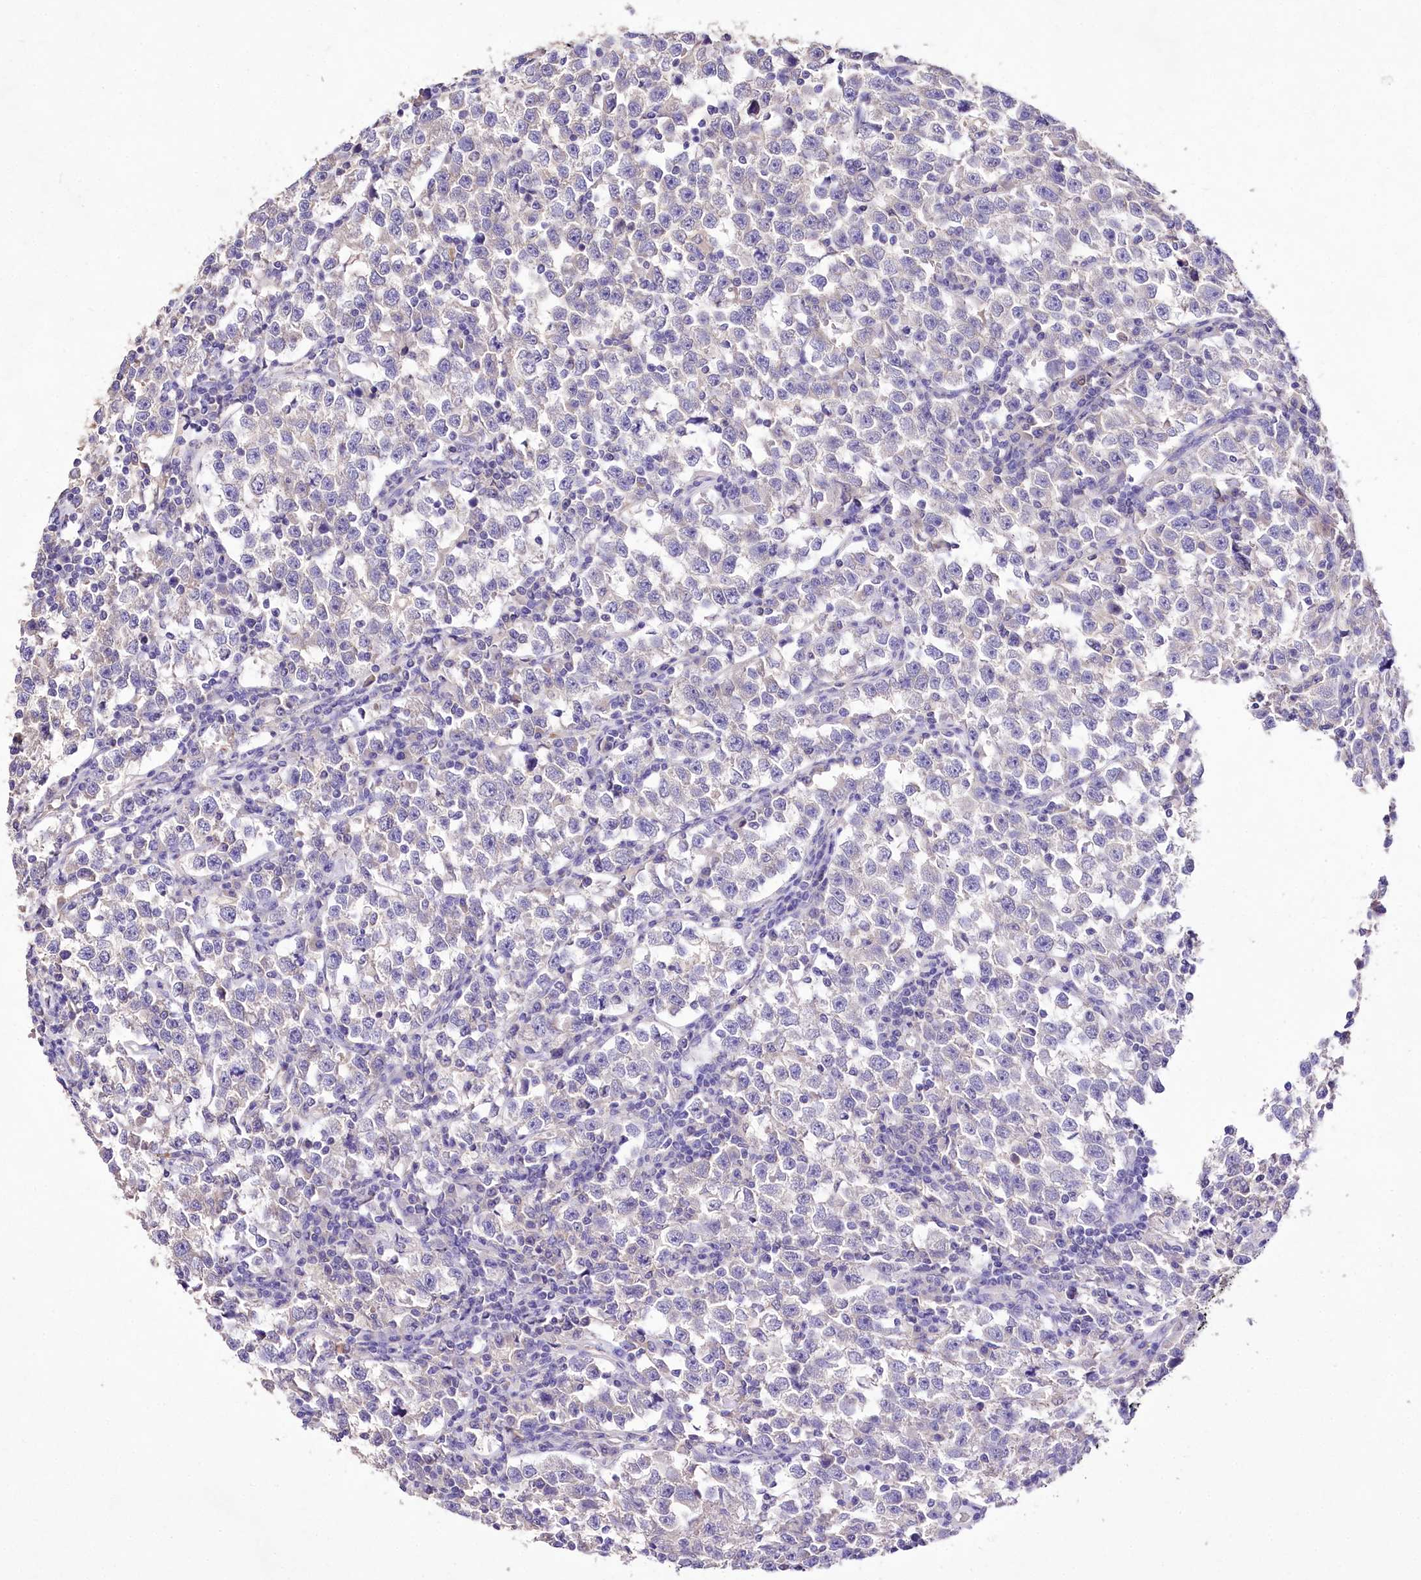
{"staining": {"intensity": "negative", "quantity": "none", "location": "none"}, "tissue": "testis cancer", "cell_type": "Tumor cells", "image_type": "cancer", "snomed": [{"axis": "morphology", "description": "Normal tissue, NOS"}, {"axis": "morphology", "description": "Seminoma, NOS"}, {"axis": "topography", "description": "Testis"}], "caption": "Immunohistochemistry (IHC) micrograph of human testis seminoma stained for a protein (brown), which exhibits no positivity in tumor cells.", "gene": "PCYOX1L", "patient": {"sex": "male", "age": 43}}